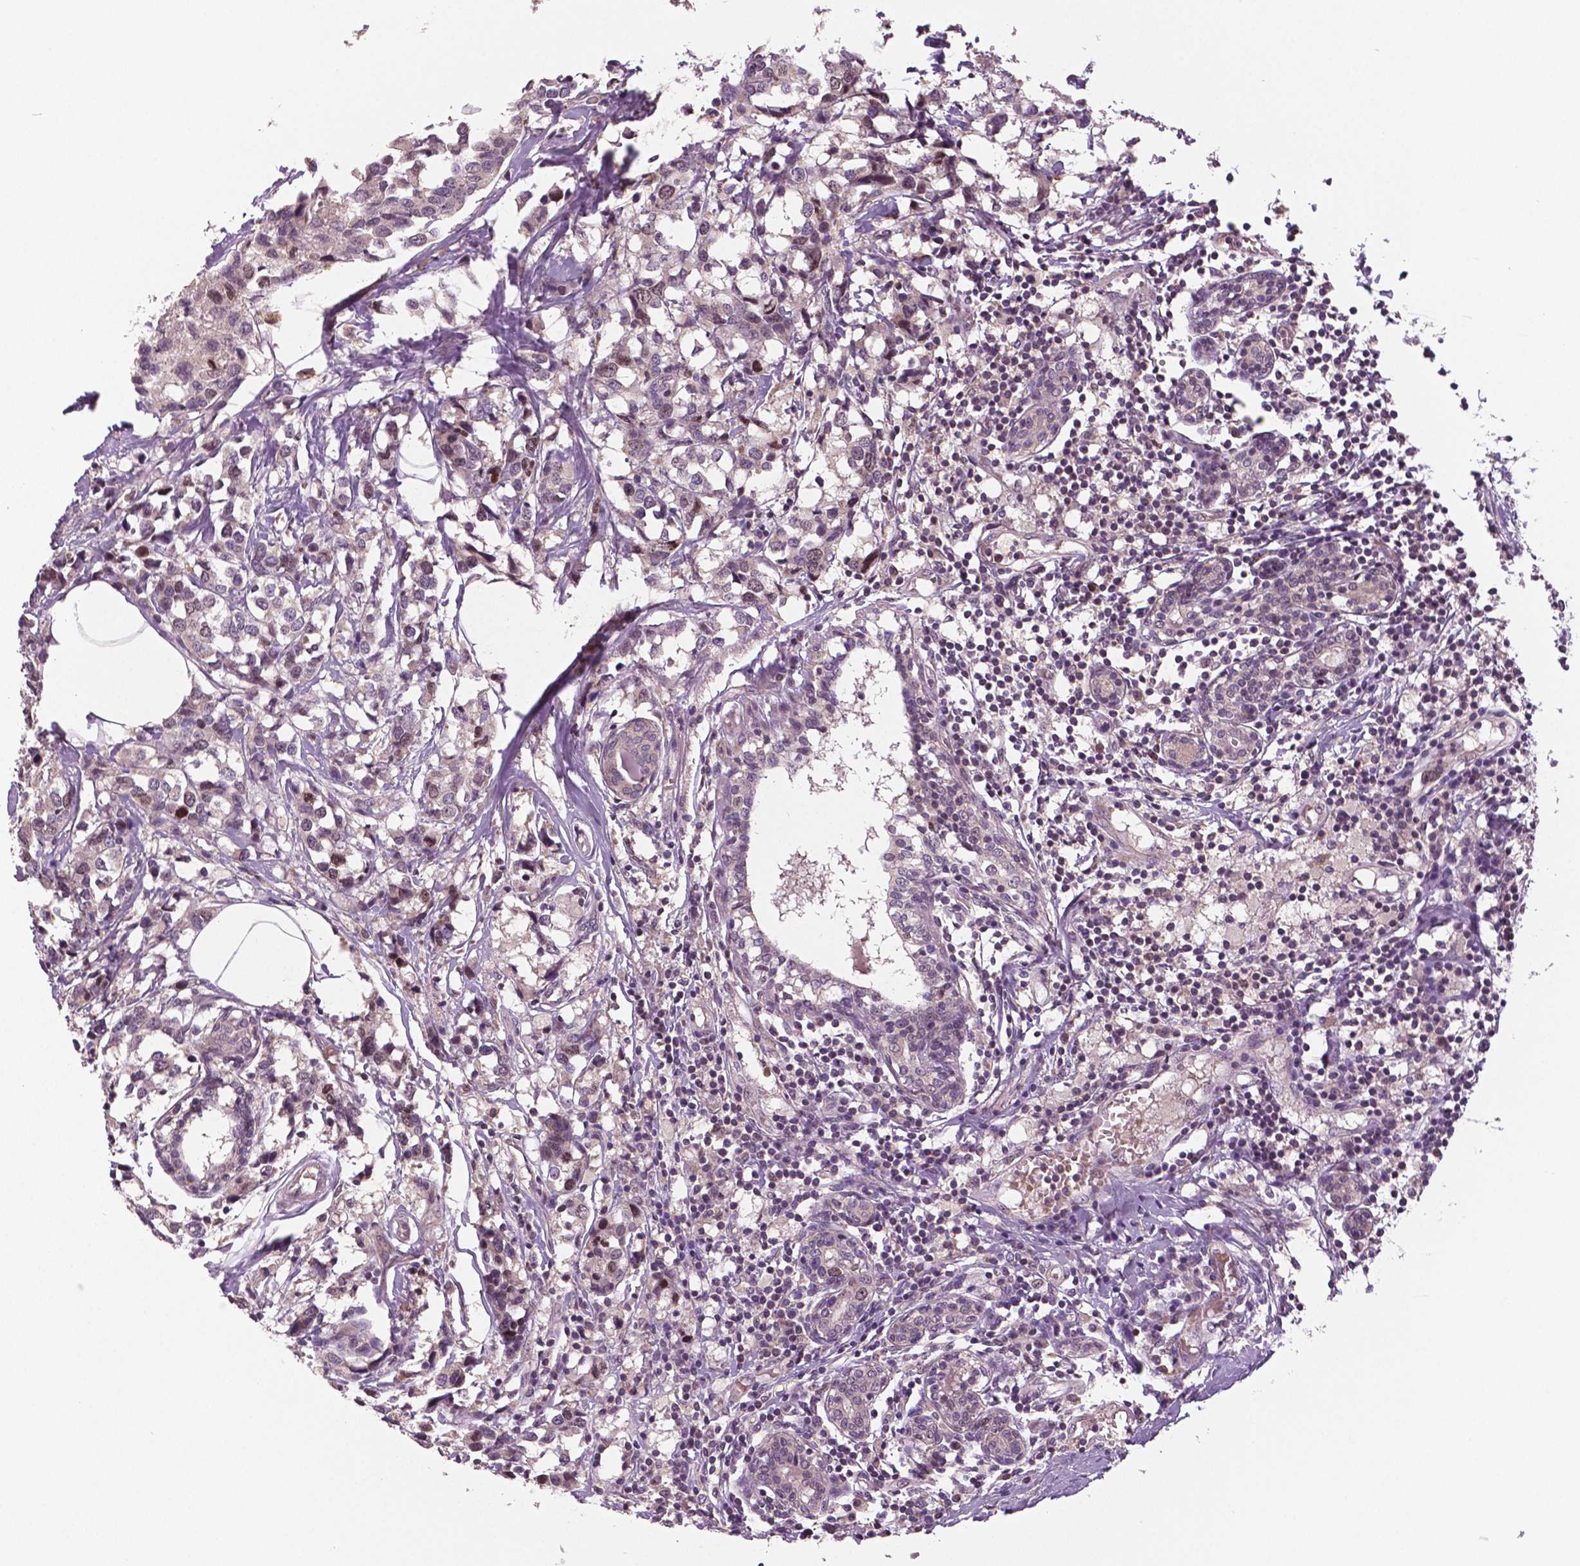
{"staining": {"intensity": "moderate", "quantity": "<25%", "location": "nuclear"}, "tissue": "breast cancer", "cell_type": "Tumor cells", "image_type": "cancer", "snomed": [{"axis": "morphology", "description": "Lobular carcinoma"}, {"axis": "topography", "description": "Breast"}], "caption": "Immunohistochemistry (IHC) micrograph of human breast lobular carcinoma stained for a protein (brown), which shows low levels of moderate nuclear positivity in about <25% of tumor cells.", "gene": "MKI67", "patient": {"sex": "female", "age": 59}}